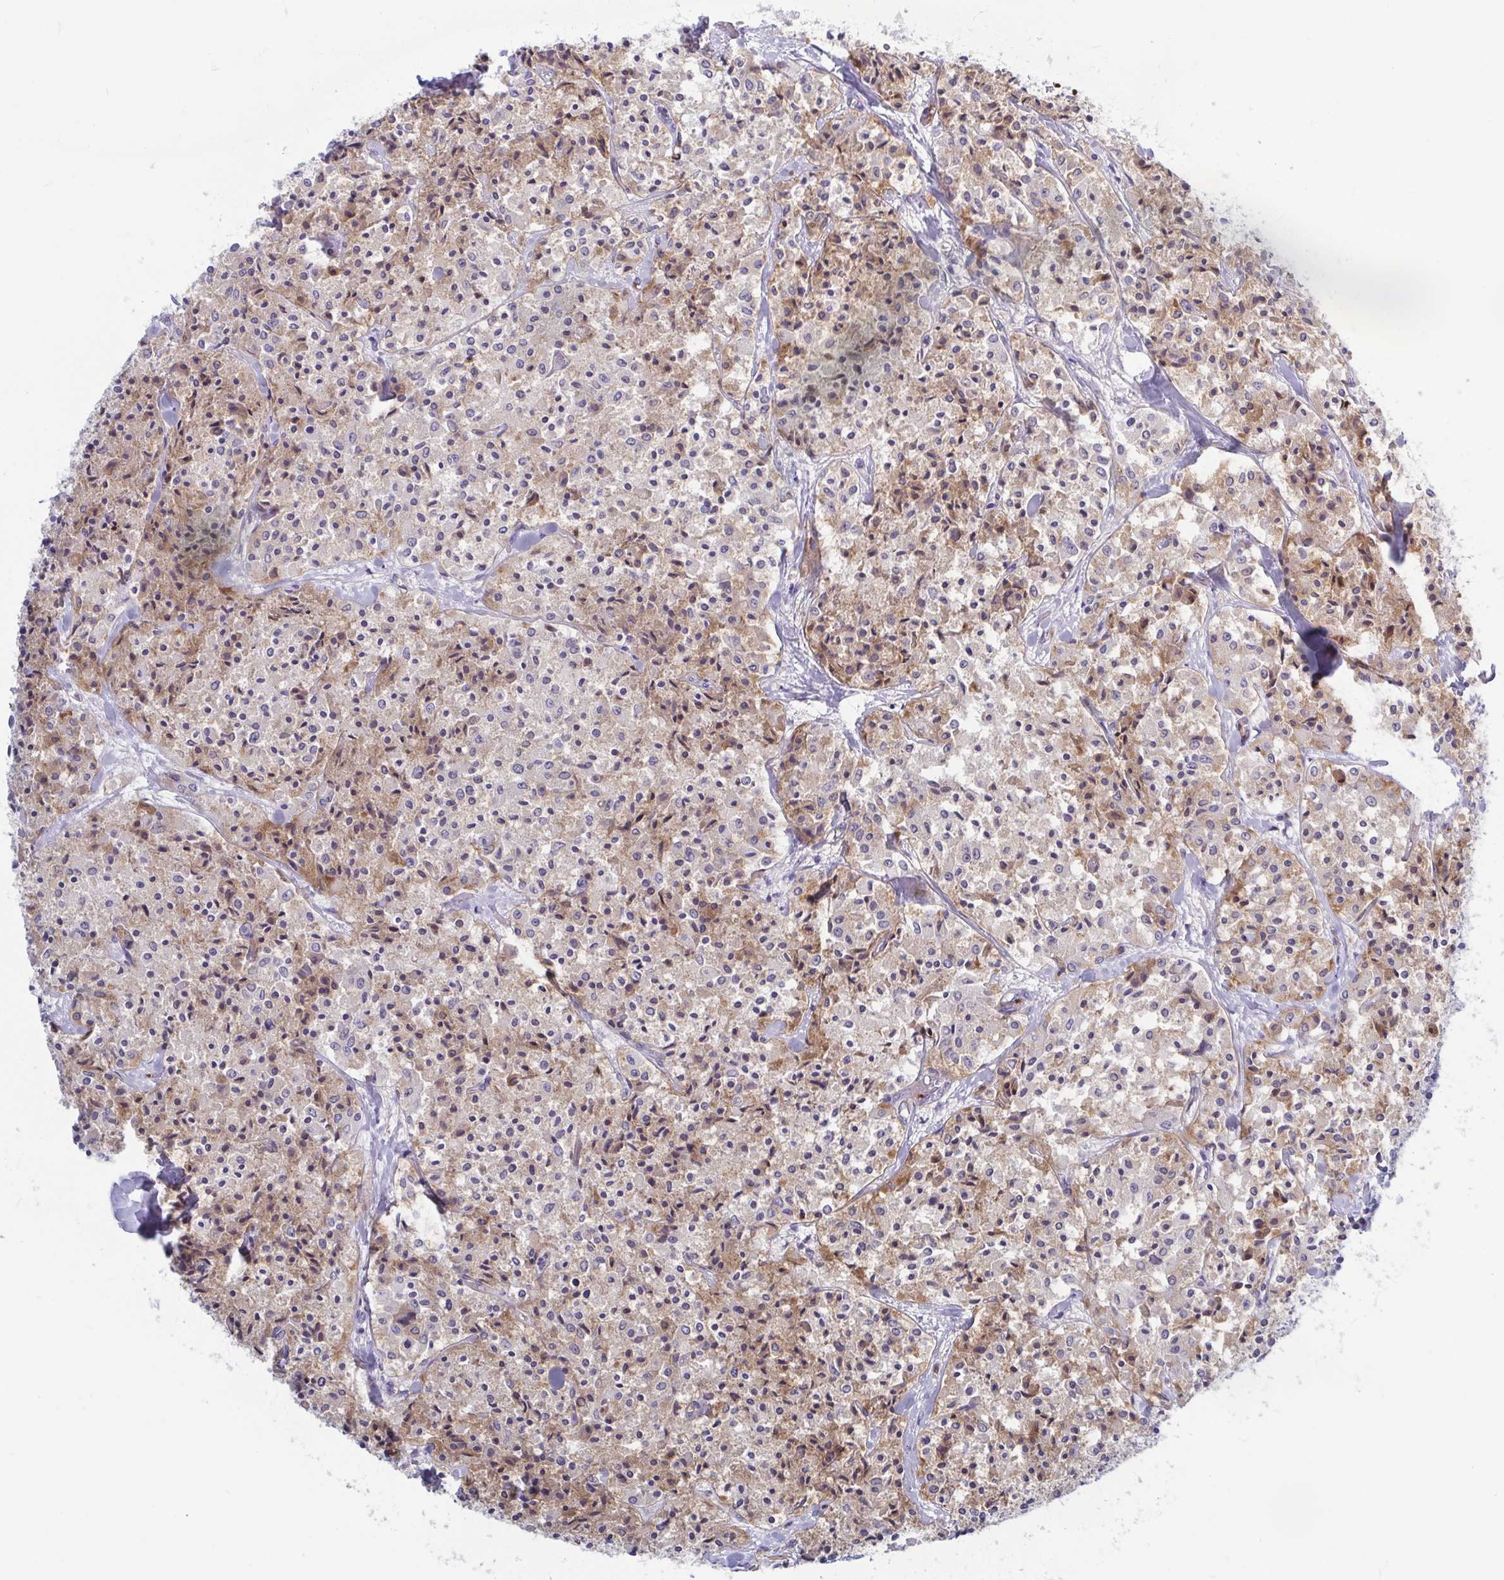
{"staining": {"intensity": "moderate", "quantity": "25%-75%", "location": "cytoplasmic/membranous"}, "tissue": "carcinoid", "cell_type": "Tumor cells", "image_type": "cancer", "snomed": [{"axis": "morphology", "description": "Carcinoid, malignant, NOS"}, {"axis": "topography", "description": "Lung"}], "caption": "Carcinoid (malignant) was stained to show a protein in brown. There is medium levels of moderate cytoplasmic/membranous positivity in about 25%-75% of tumor cells.", "gene": "LRRC38", "patient": {"sex": "male", "age": 71}}